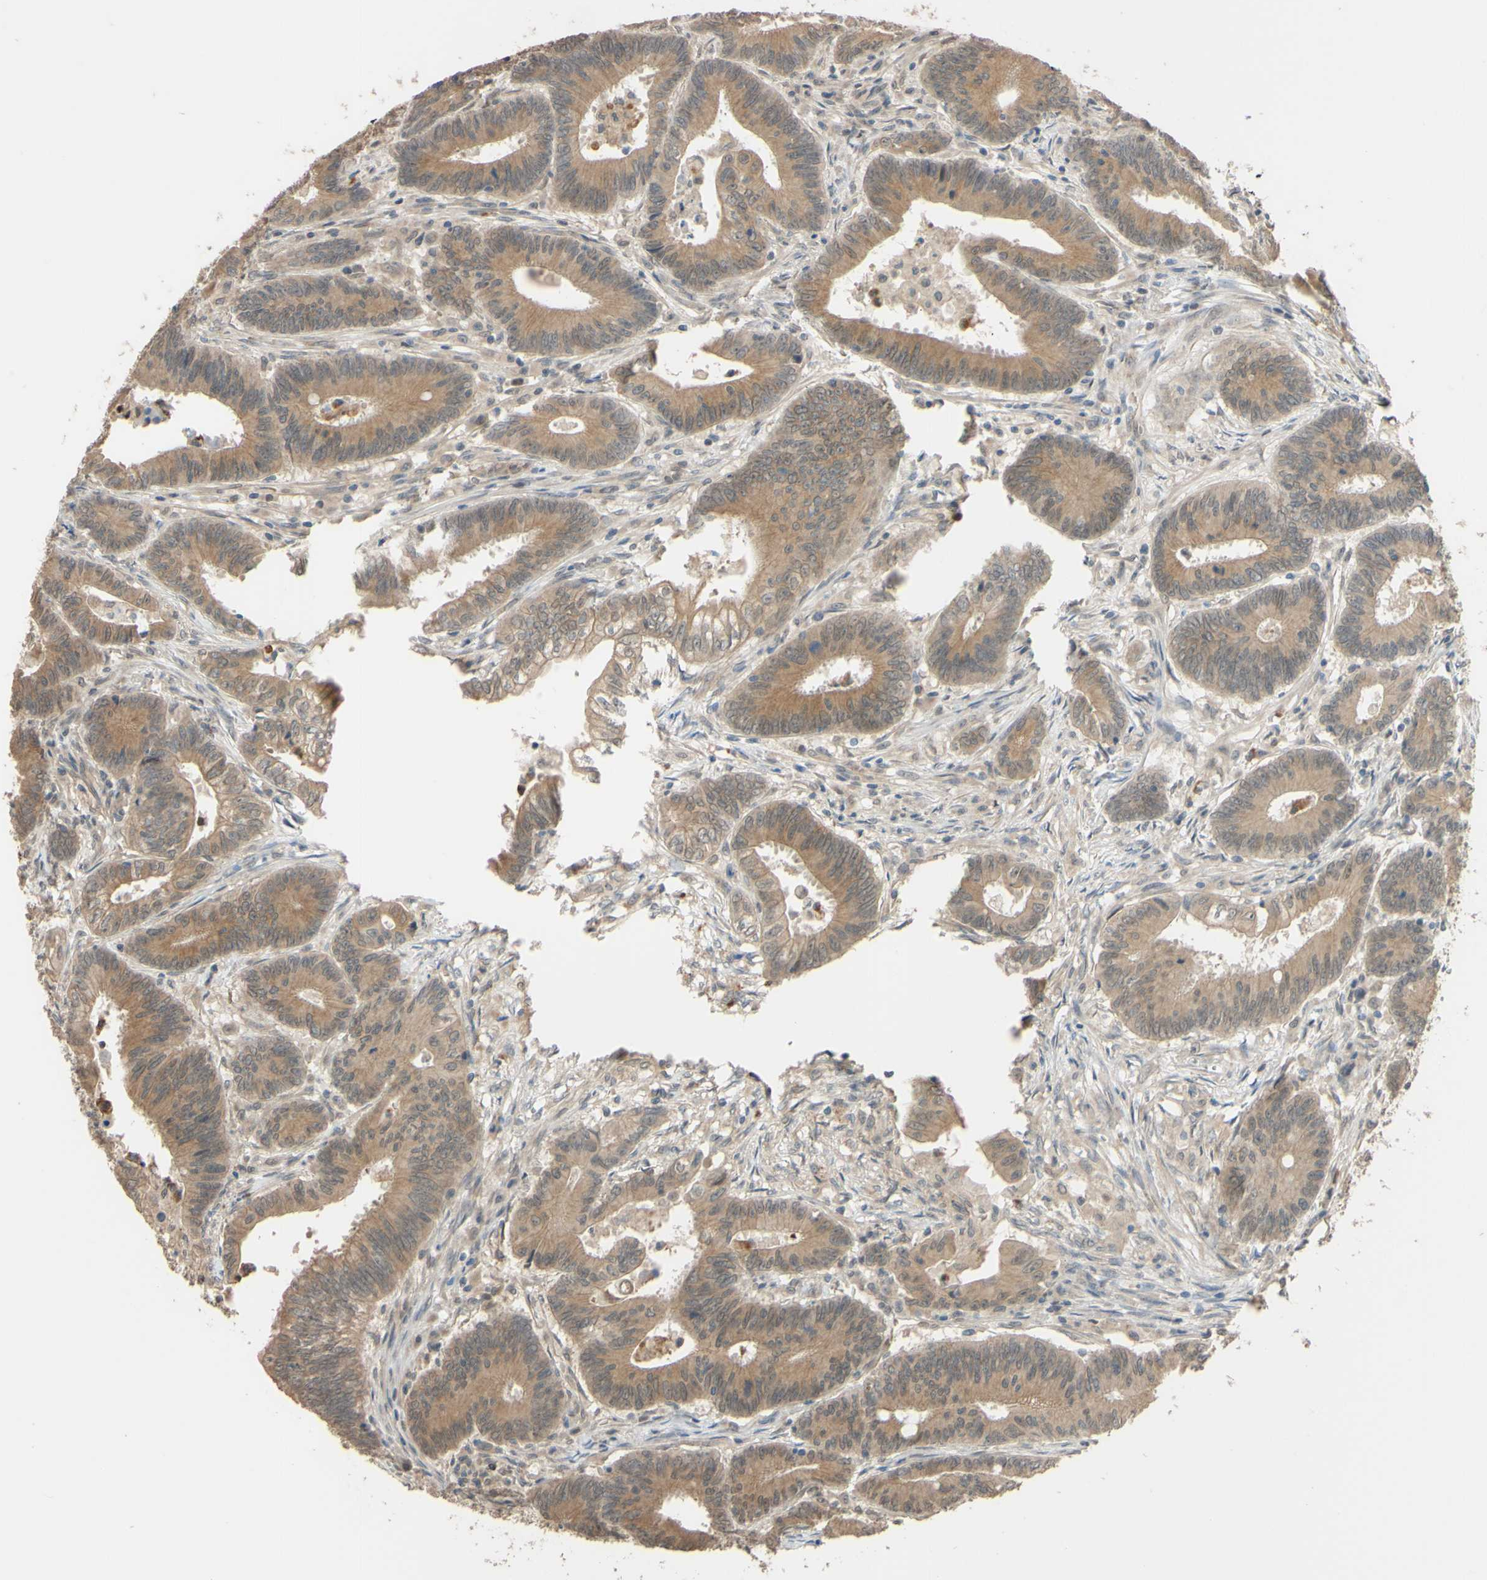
{"staining": {"intensity": "moderate", "quantity": ">75%", "location": "cytoplasmic/membranous"}, "tissue": "colorectal cancer", "cell_type": "Tumor cells", "image_type": "cancer", "snomed": [{"axis": "morphology", "description": "Adenocarcinoma, NOS"}, {"axis": "topography", "description": "Colon"}], "caption": "The immunohistochemical stain shows moderate cytoplasmic/membranous staining in tumor cells of colorectal cancer (adenocarcinoma) tissue. The staining was performed using DAB (3,3'-diaminobenzidine) to visualize the protein expression in brown, while the nuclei were stained in blue with hematoxylin (Magnification: 20x).", "gene": "SMIM19", "patient": {"sex": "male", "age": 45}}